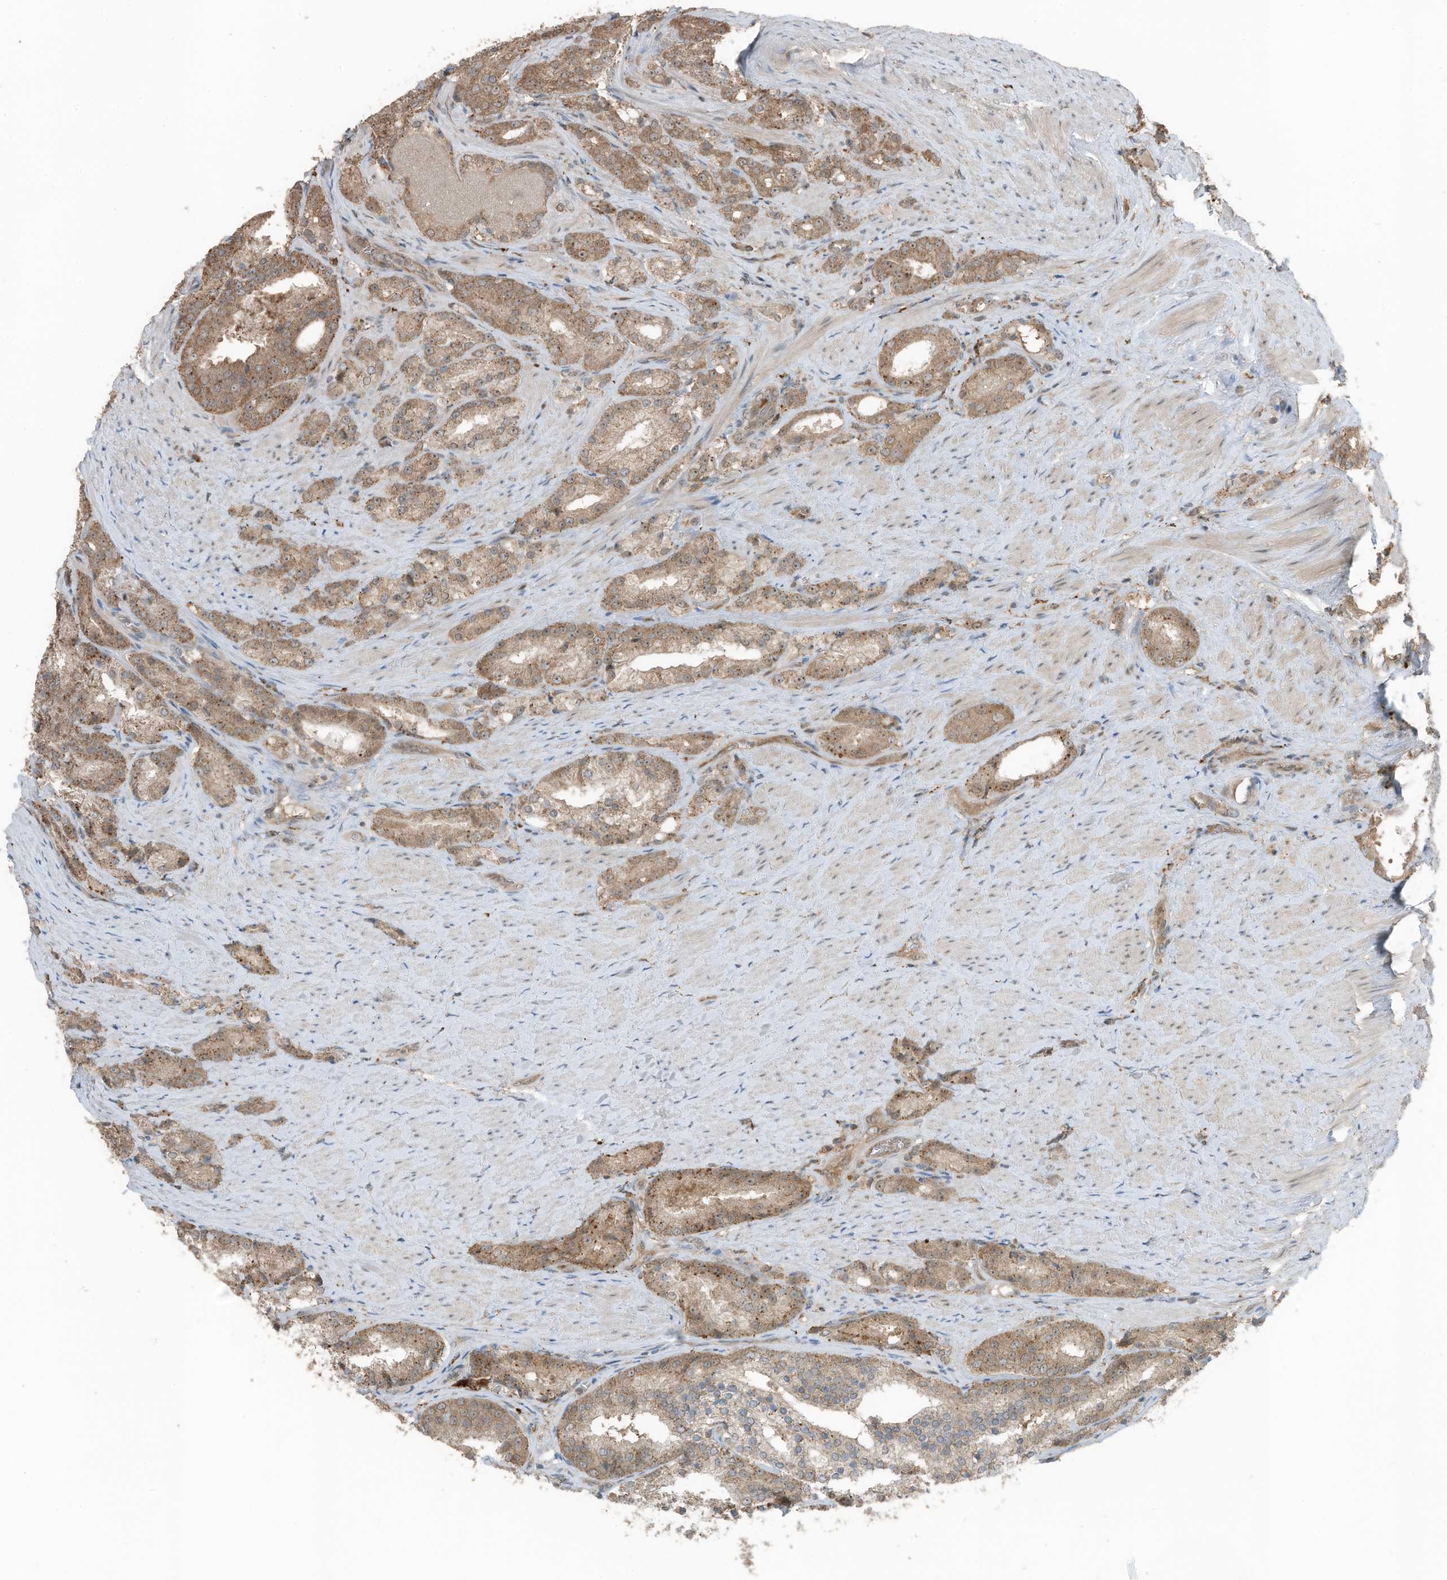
{"staining": {"intensity": "moderate", "quantity": "25%-75%", "location": "cytoplasmic/membranous"}, "tissue": "prostate cancer", "cell_type": "Tumor cells", "image_type": "cancer", "snomed": [{"axis": "morphology", "description": "Adenocarcinoma, High grade"}, {"axis": "topography", "description": "Prostate"}], "caption": "Immunohistochemical staining of adenocarcinoma (high-grade) (prostate) demonstrates medium levels of moderate cytoplasmic/membranous protein expression in about 25%-75% of tumor cells. The staining was performed using DAB (3,3'-diaminobenzidine) to visualize the protein expression in brown, while the nuclei were stained in blue with hematoxylin (Magnification: 20x).", "gene": "TXNDC9", "patient": {"sex": "male", "age": 60}}